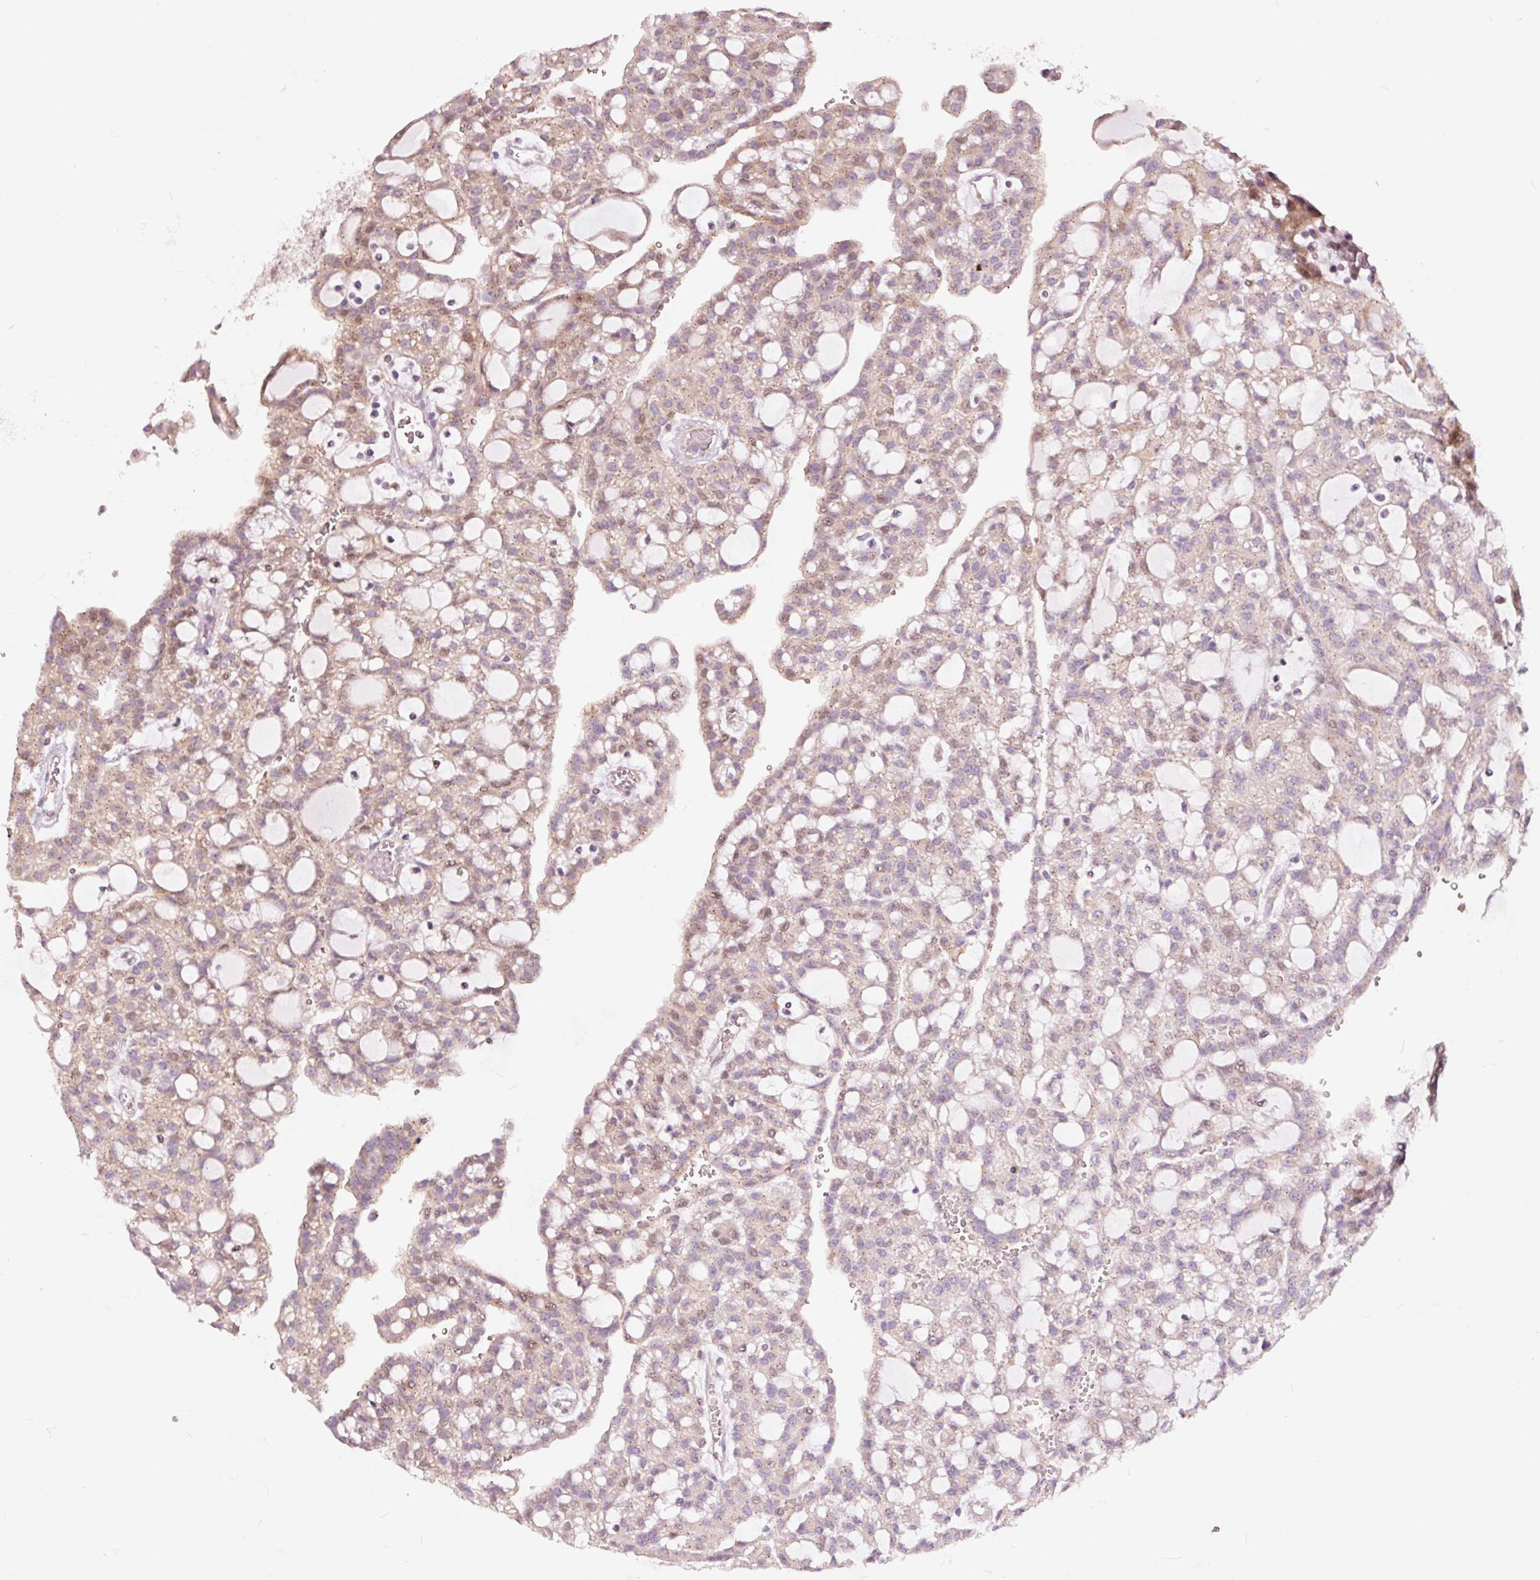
{"staining": {"intensity": "weak", "quantity": "<25%", "location": "cytoplasmic/membranous,nuclear"}, "tissue": "renal cancer", "cell_type": "Tumor cells", "image_type": "cancer", "snomed": [{"axis": "morphology", "description": "Adenocarcinoma, NOS"}, {"axis": "topography", "description": "Kidney"}], "caption": "An immunohistochemistry histopathology image of renal cancer is shown. There is no staining in tumor cells of renal cancer.", "gene": "DAPP1", "patient": {"sex": "male", "age": 63}}